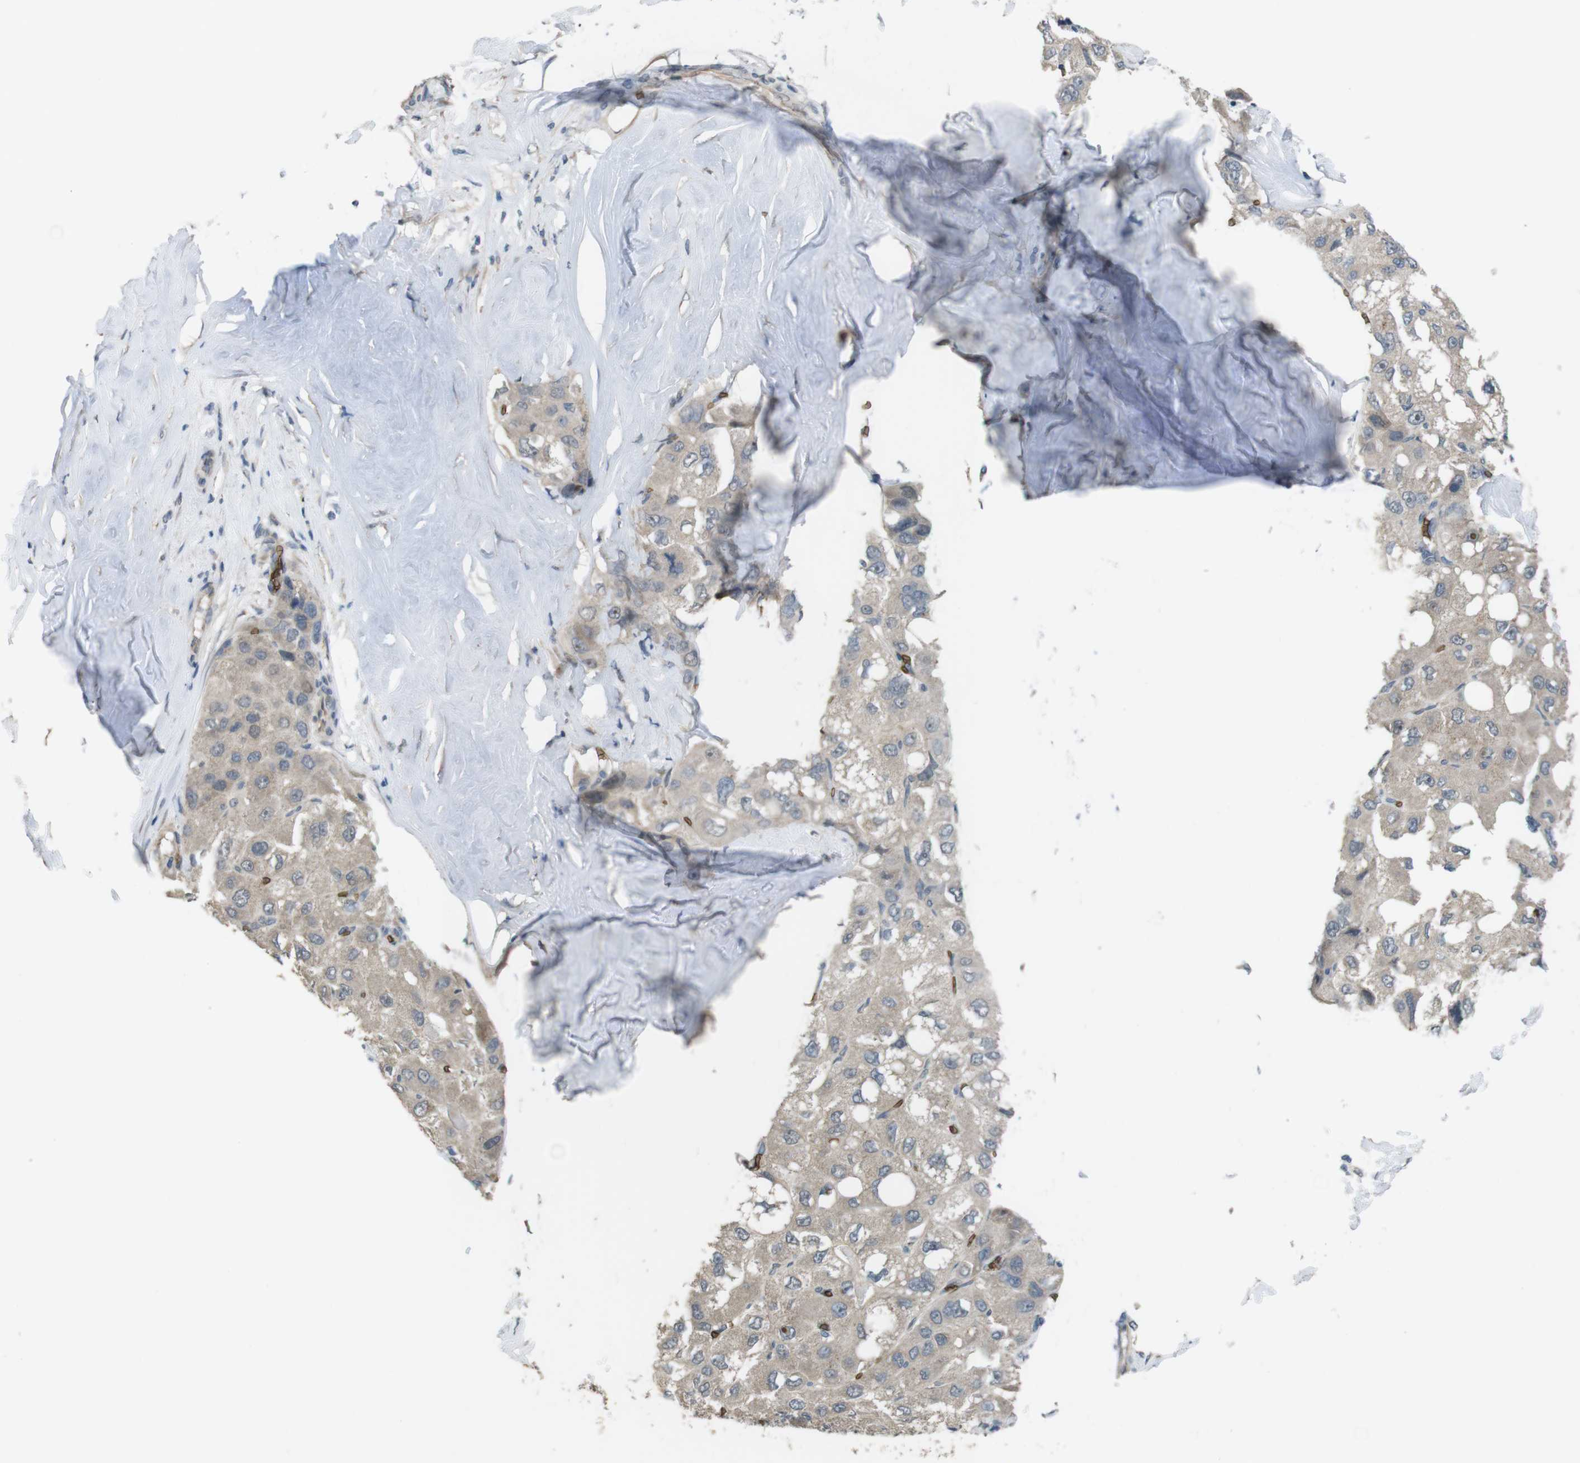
{"staining": {"intensity": "weak", "quantity": ">75%", "location": "cytoplasmic/membranous"}, "tissue": "liver cancer", "cell_type": "Tumor cells", "image_type": "cancer", "snomed": [{"axis": "morphology", "description": "Carcinoma, Hepatocellular, NOS"}, {"axis": "topography", "description": "Liver"}], "caption": "A brown stain highlights weak cytoplasmic/membranous expression of a protein in liver hepatocellular carcinoma tumor cells. Immunohistochemistry stains the protein in brown and the nuclei are stained blue.", "gene": "GYPA", "patient": {"sex": "male", "age": 80}}